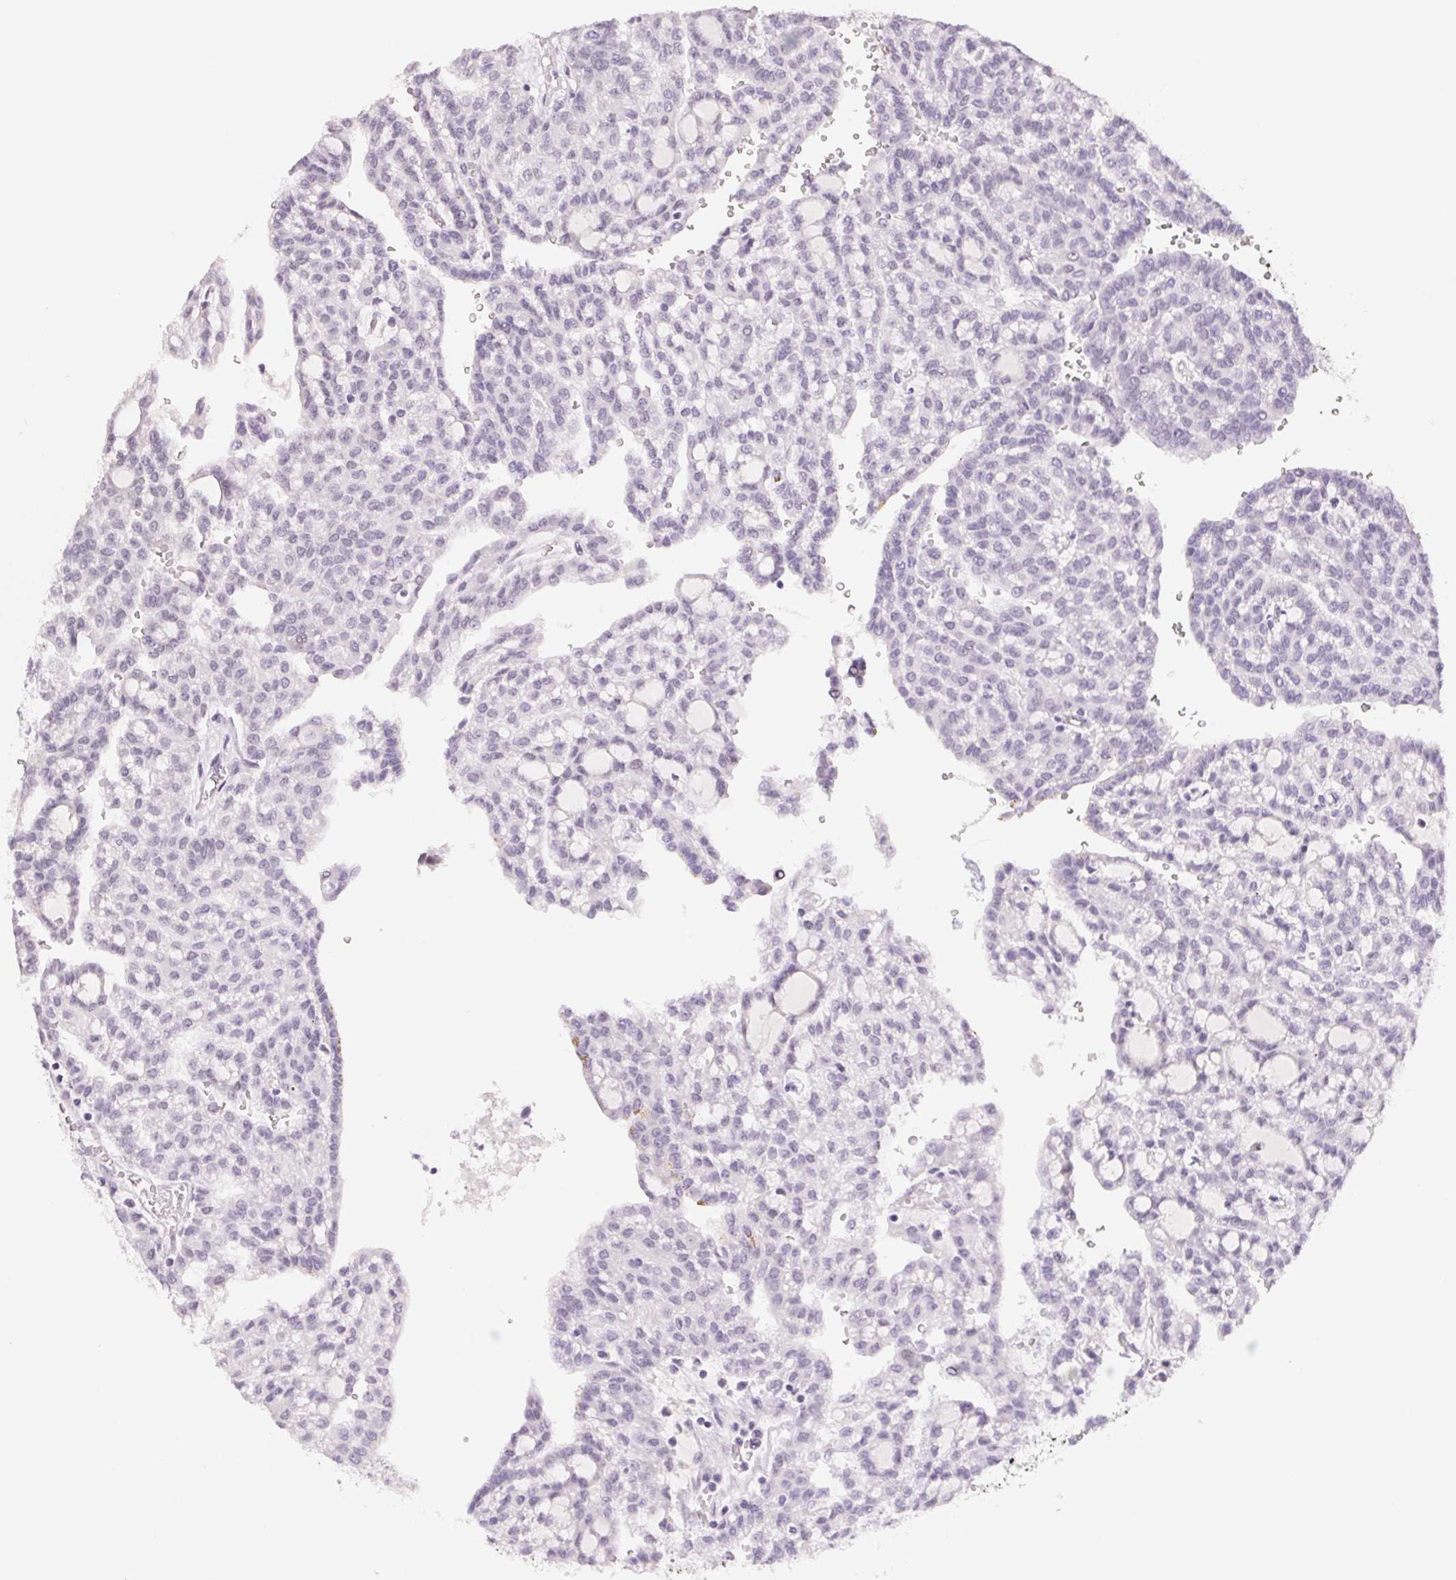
{"staining": {"intensity": "negative", "quantity": "none", "location": "none"}, "tissue": "renal cancer", "cell_type": "Tumor cells", "image_type": "cancer", "snomed": [{"axis": "morphology", "description": "Adenocarcinoma, NOS"}, {"axis": "topography", "description": "Kidney"}], "caption": "Adenocarcinoma (renal) was stained to show a protein in brown. There is no significant positivity in tumor cells.", "gene": "KDM4D", "patient": {"sex": "male", "age": 63}}